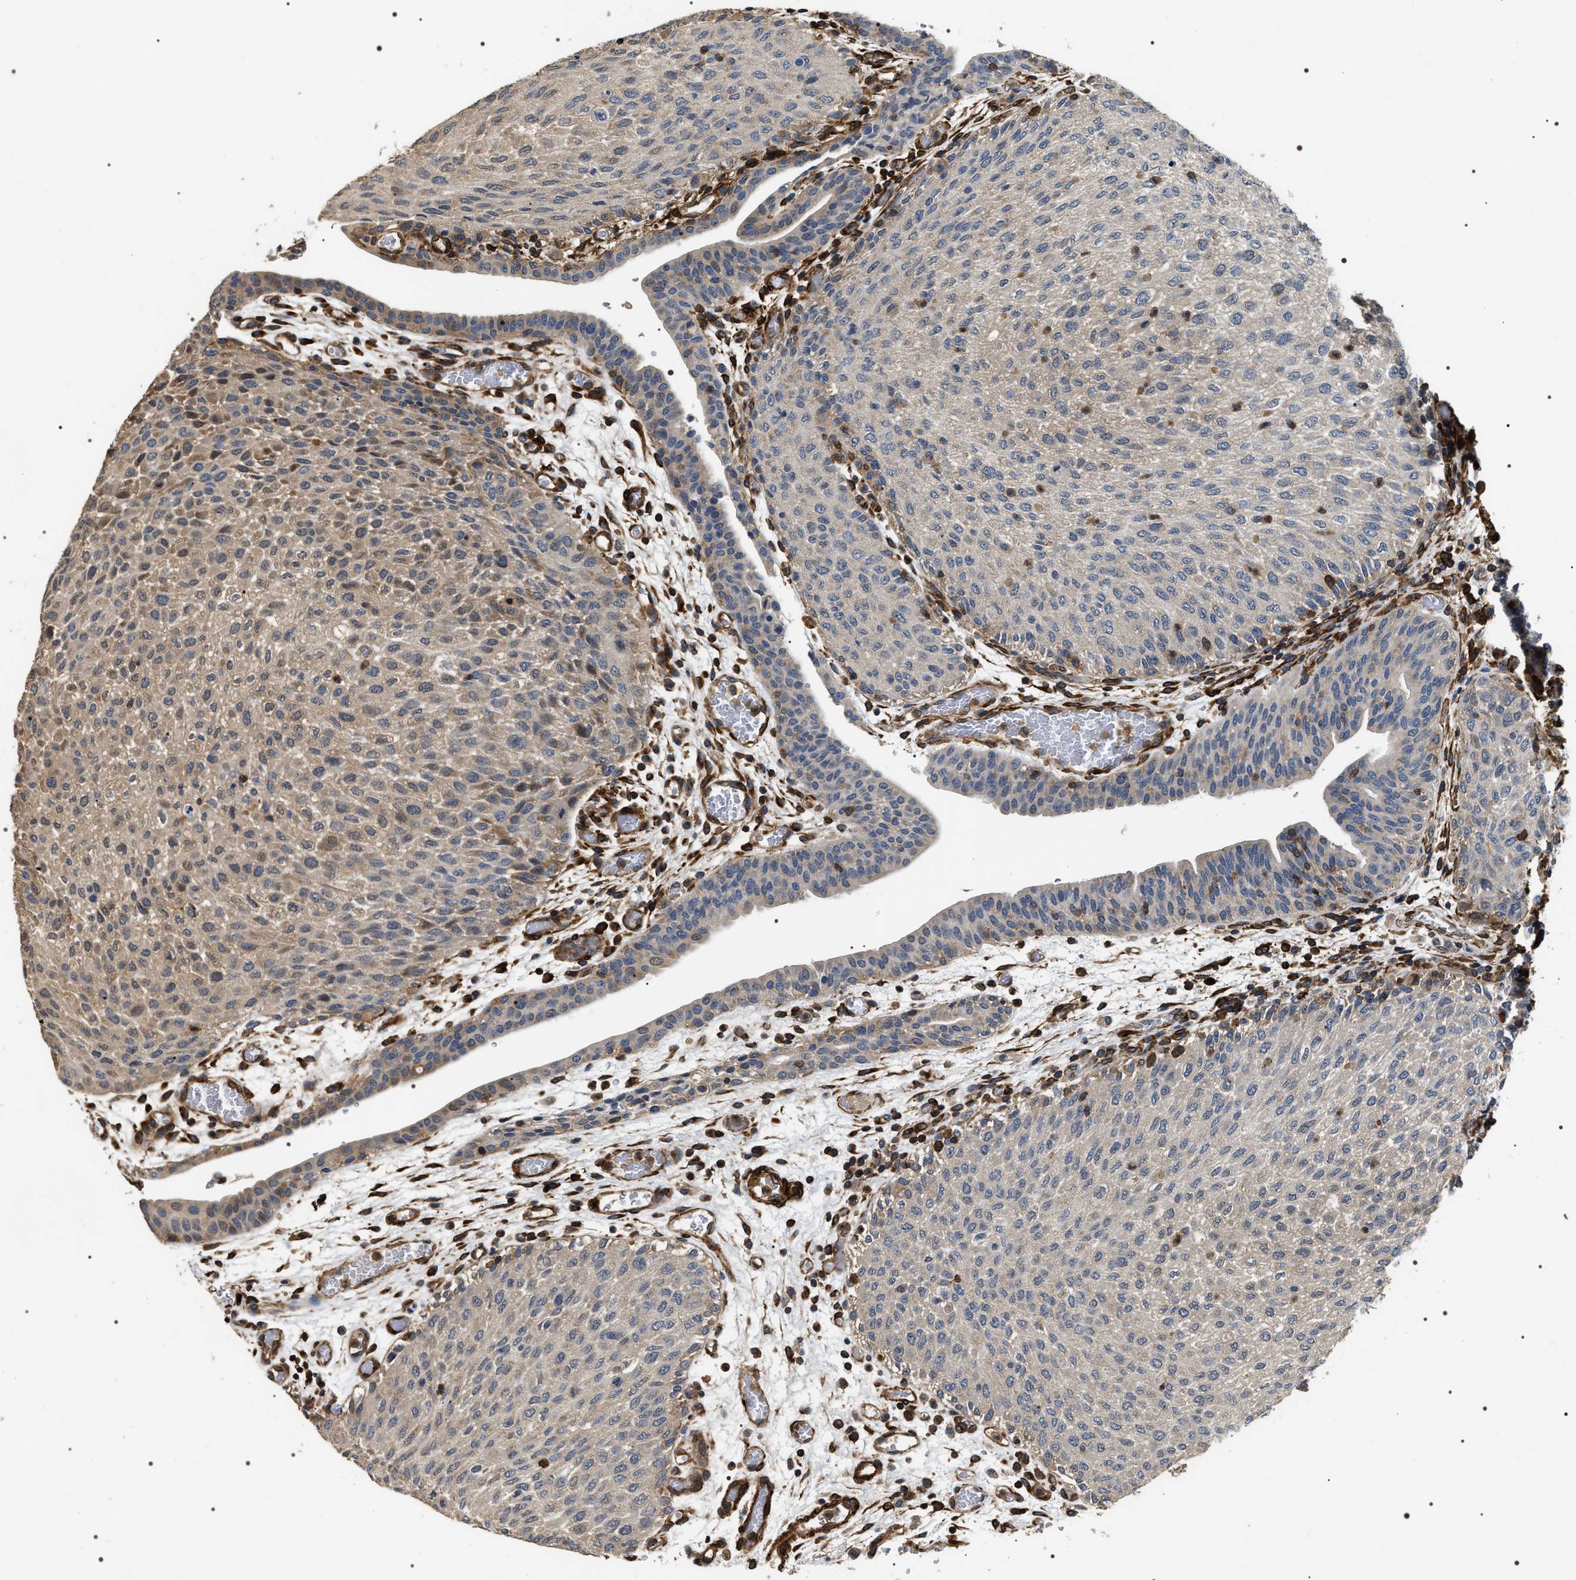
{"staining": {"intensity": "moderate", "quantity": "<25%", "location": "cytoplasmic/membranous"}, "tissue": "urothelial cancer", "cell_type": "Tumor cells", "image_type": "cancer", "snomed": [{"axis": "morphology", "description": "Urothelial carcinoma, Low grade"}, {"axis": "morphology", "description": "Urothelial carcinoma, High grade"}, {"axis": "topography", "description": "Urinary bladder"}], "caption": "Moderate cytoplasmic/membranous staining is seen in about <25% of tumor cells in urothelial cancer.", "gene": "ZC3HAV1L", "patient": {"sex": "male", "age": 35}}